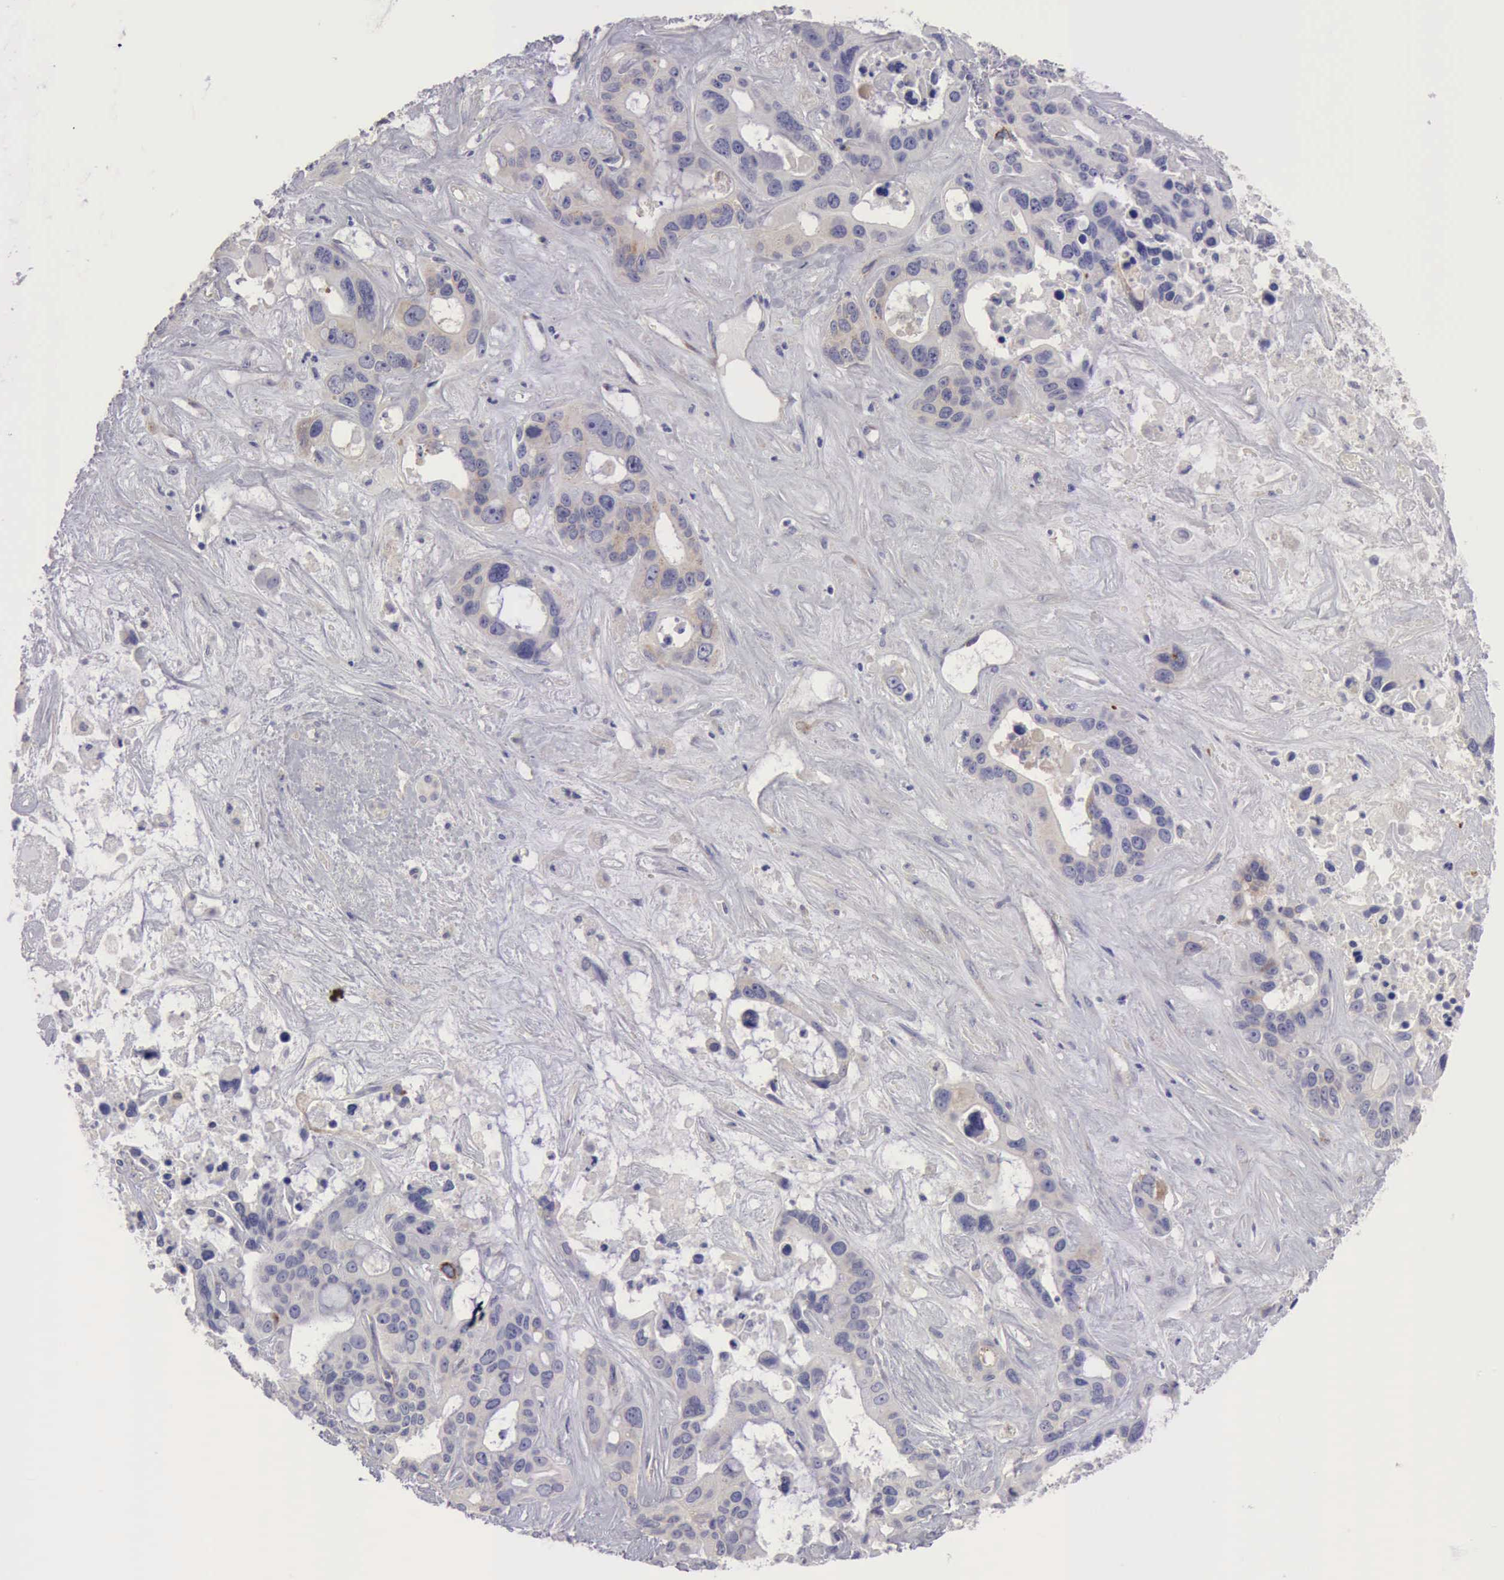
{"staining": {"intensity": "weak", "quantity": "25%-75%", "location": "cytoplasmic/membranous"}, "tissue": "liver cancer", "cell_type": "Tumor cells", "image_type": "cancer", "snomed": [{"axis": "morphology", "description": "Cholangiocarcinoma"}, {"axis": "topography", "description": "Liver"}], "caption": "There is low levels of weak cytoplasmic/membranous staining in tumor cells of liver cancer (cholangiocarcinoma), as demonstrated by immunohistochemical staining (brown color).", "gene": "APP", "patient": {"sex": "female", "age": 65}}